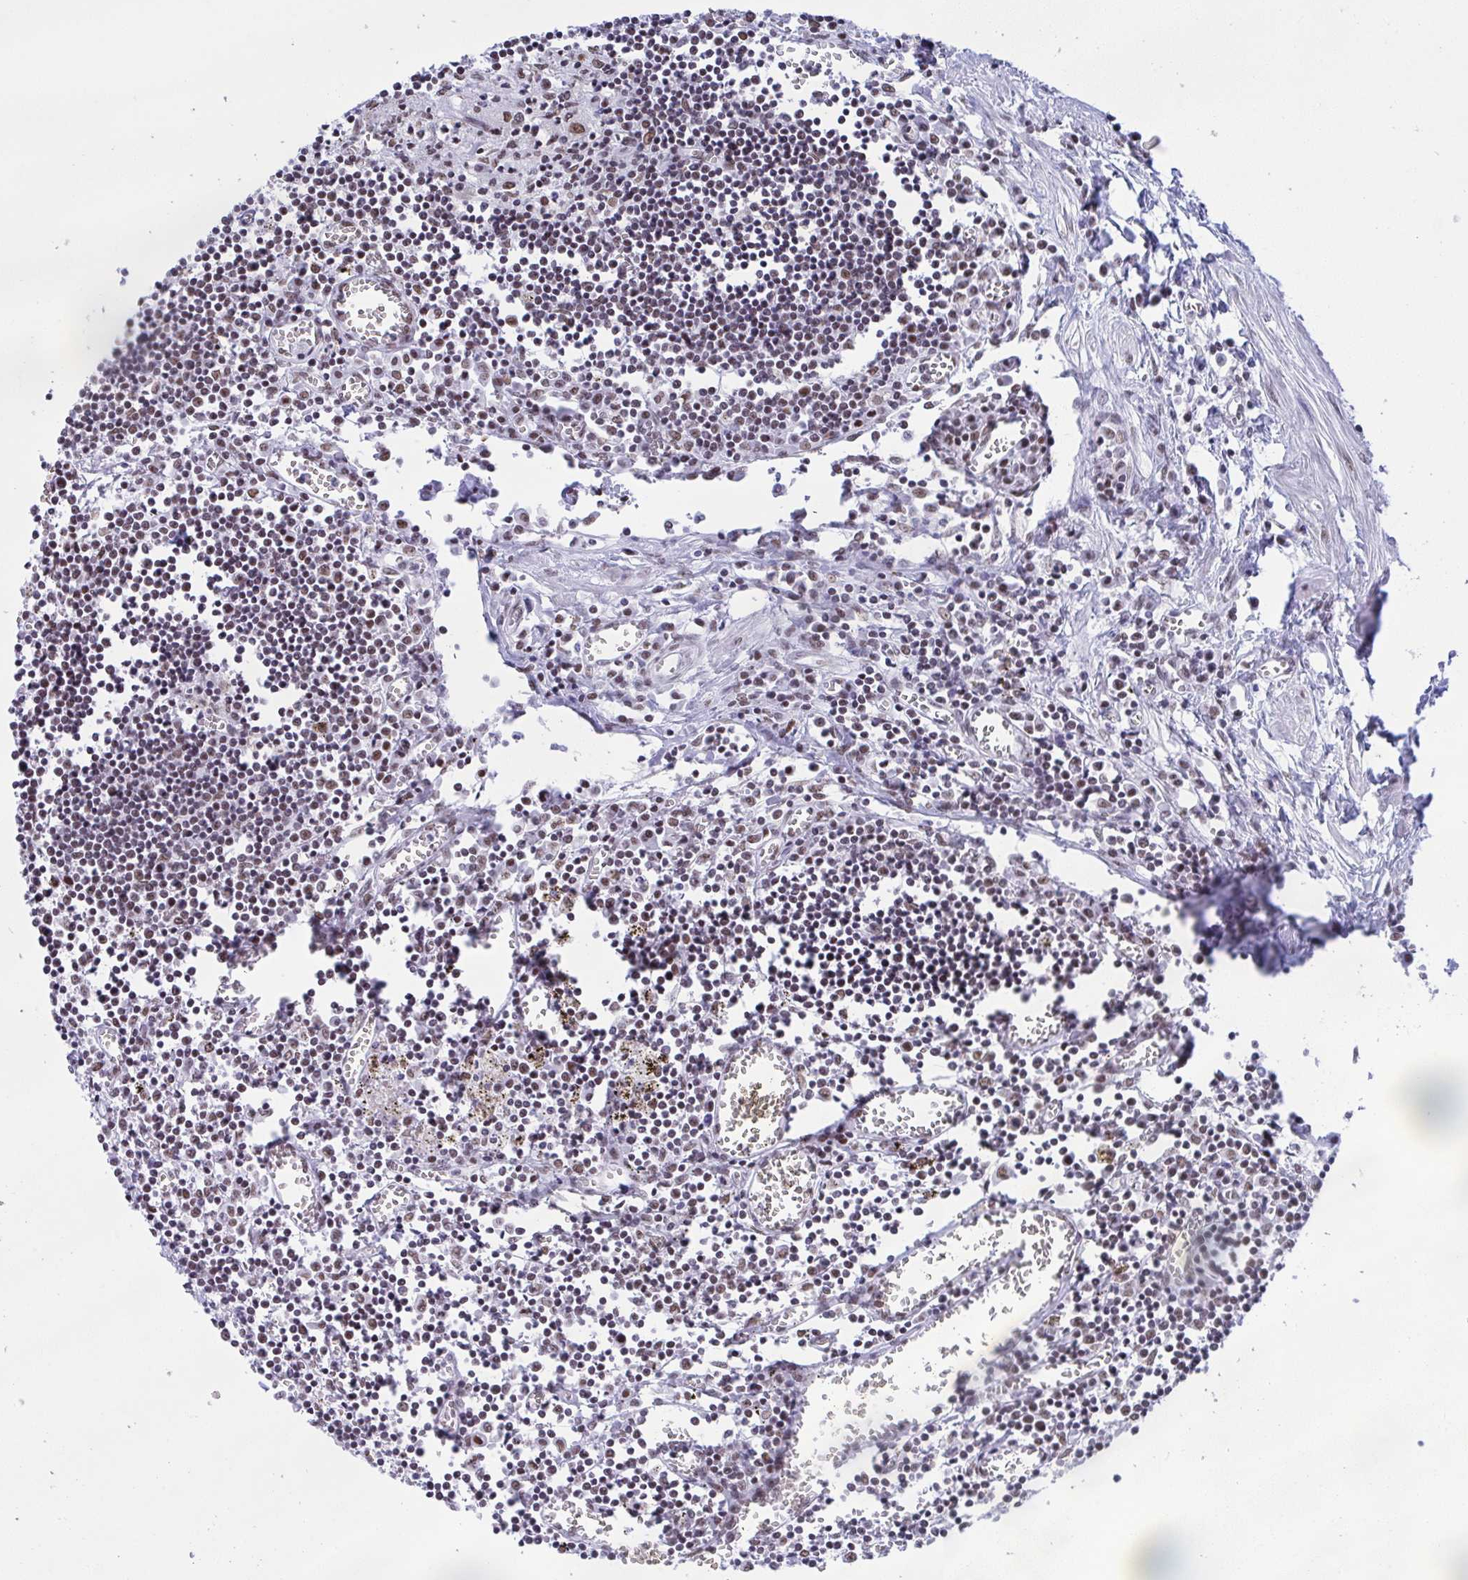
{"staining": {"intensity": "weak", "quantity": "25%-75%", "location": "nuclear"}, "tissue": "lymph node", "cell_type": "Germinal center cells", "image_type": "normal", "snomed": [{"axis": "morphology", "description": "Normal tissue, NOS"}, {"axis": "topography", "description": "Lymph node"}], "caption": "Immunohistochemical staining of benign human lymph node shows 25%-75% levels of weak nuclear protein positivity in approximately 25%-75% of germinal center cells.", "gene": "DDX52", "patient": {"sex": "male", "age": 66}}